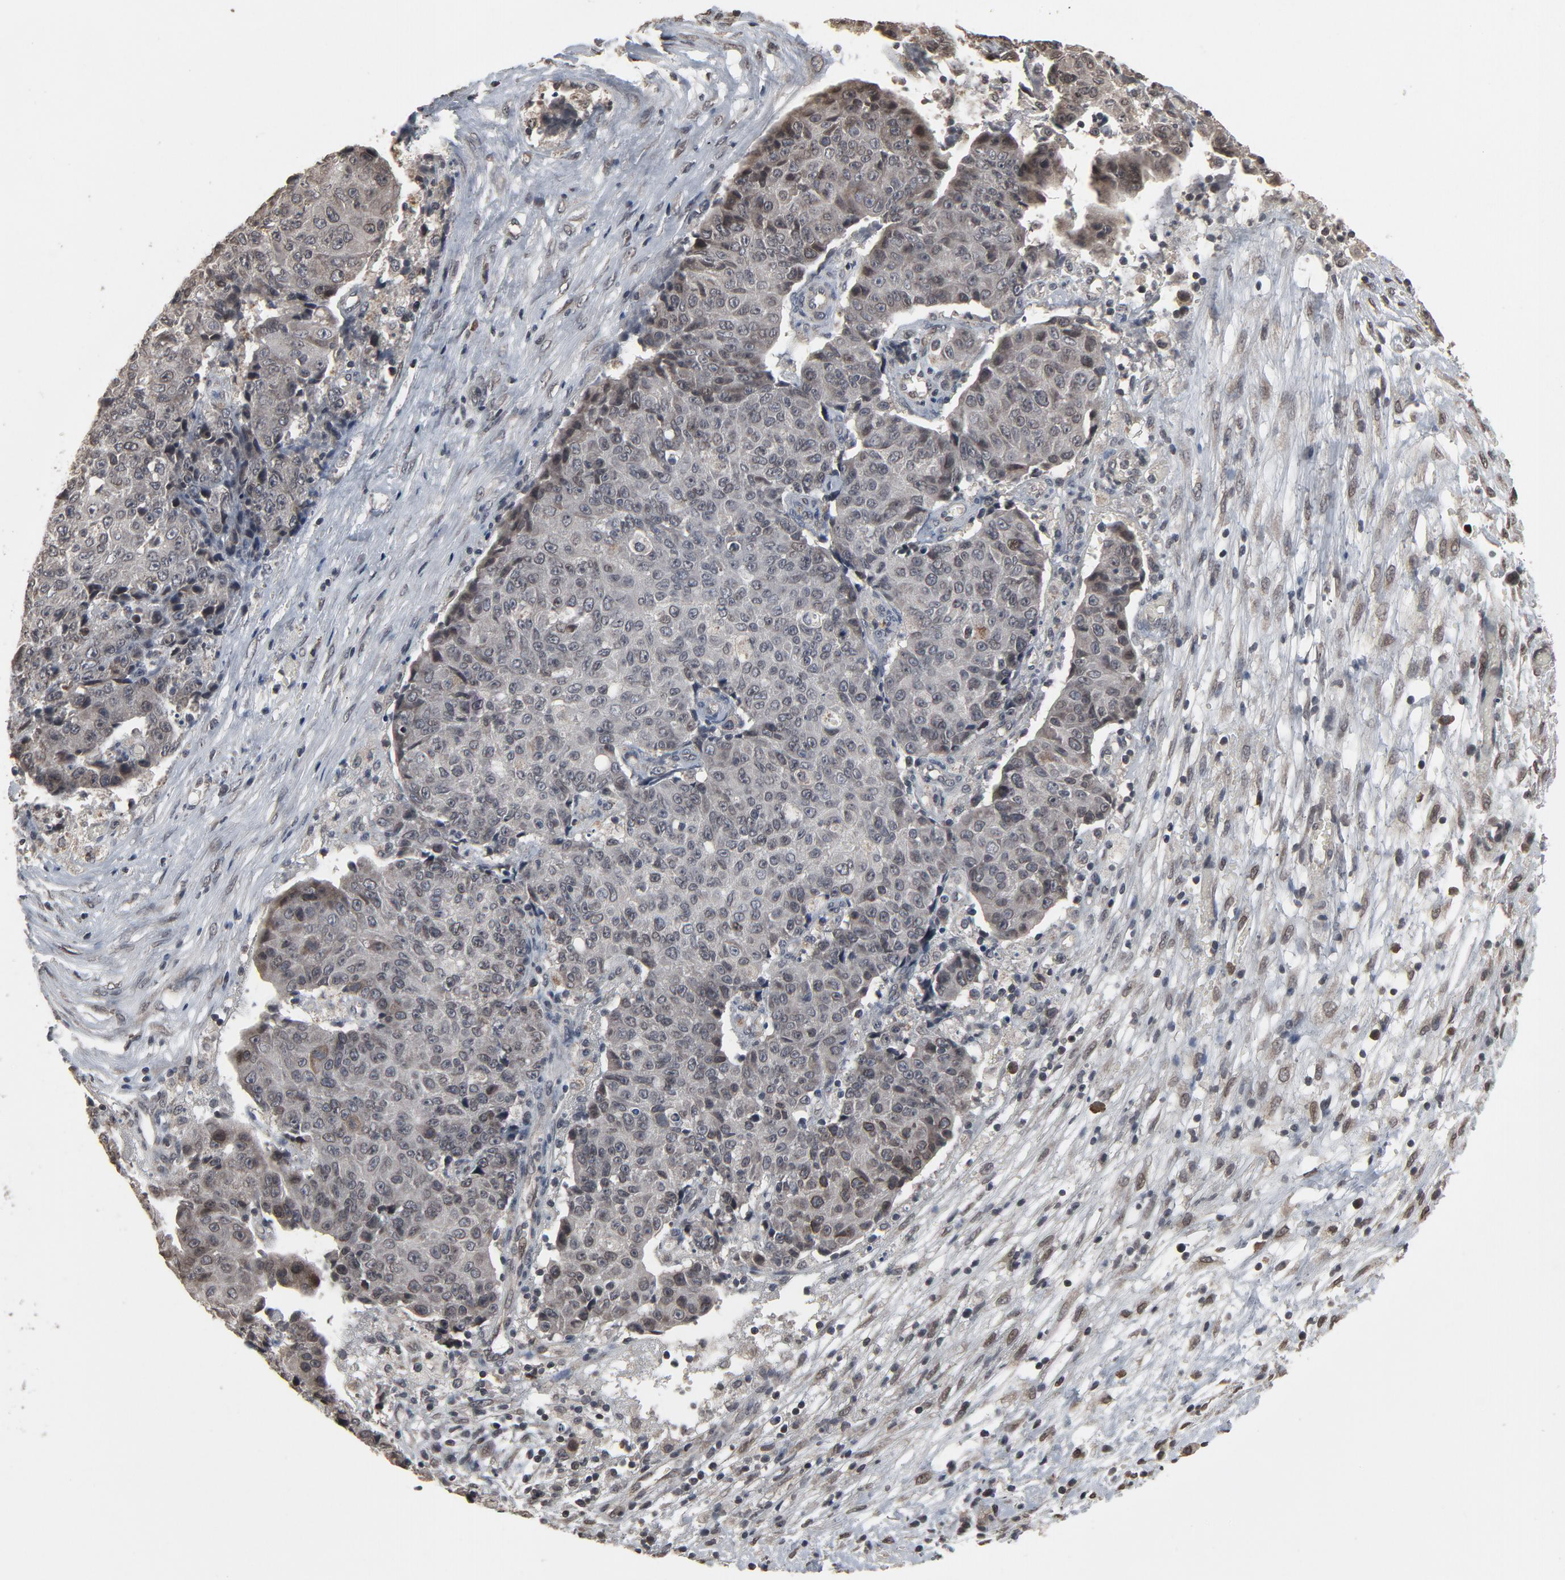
{"staining": {"intensity": "weak", "quantity": "25%-75%", "location": "cytoplasmic/membranous,nuclear"}, "tissue": "ovarian cancer", "cell_type": "Tumor cells", "image_type": "cancer", "snomed": [{"axis": "morphology", "description": "Carcinoma, endometroid"}, {"axis": "topography", "description": "Ovary"}], "caption": "Immunohistochemistry of endometroid carcinoma (ovarian) demonstrates low levels of weak cytoplasmic/membranous and nuclear staining in approximately 25%-75% of tumor cells.", "gene": "POM121", "patient": {"sex": "female", "age": 42}}